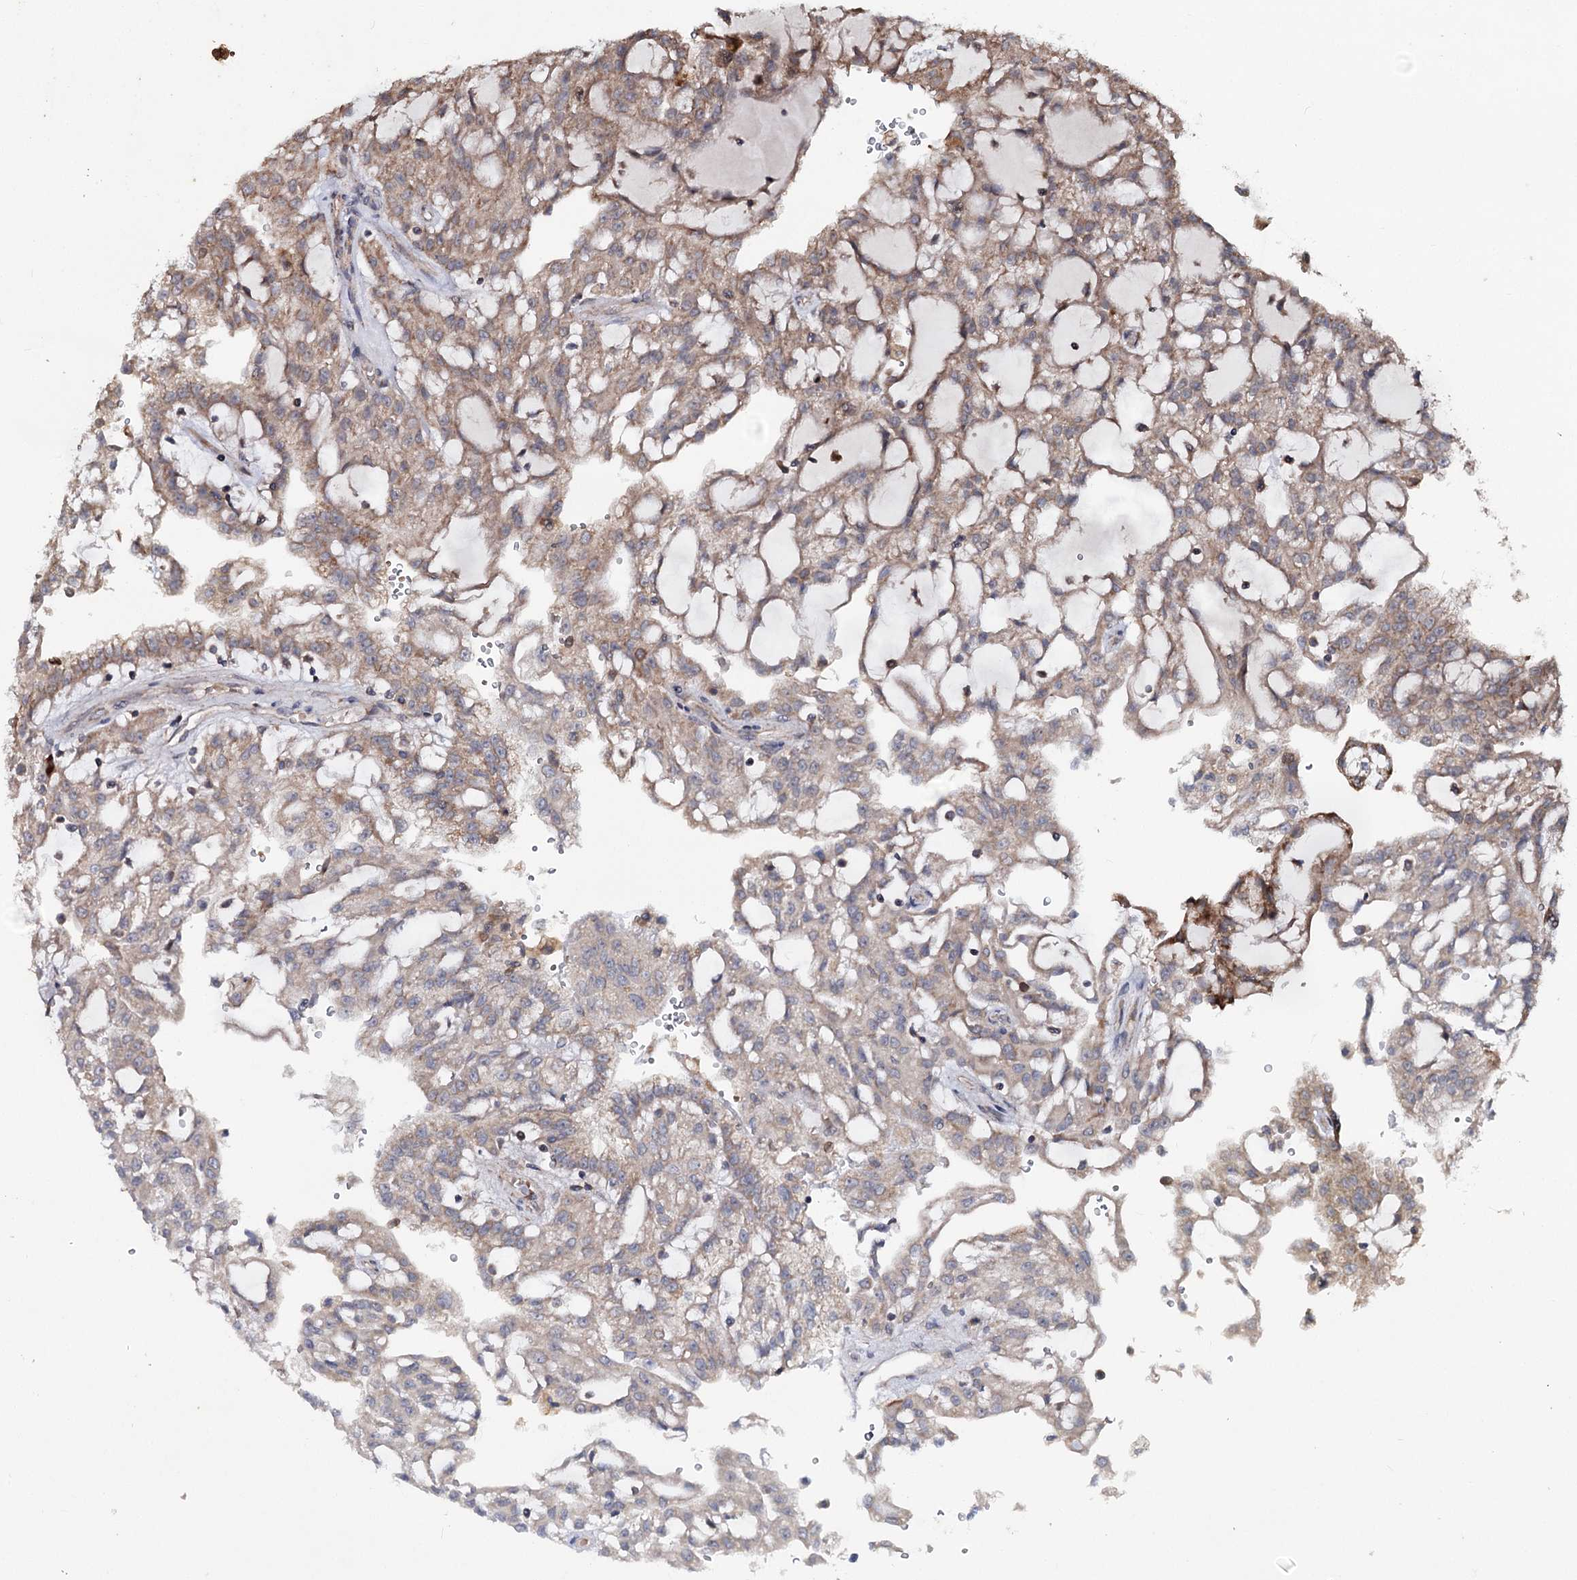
{"staining": {"intensity": "moderate", "quantity": "25%-75%", "location": "cytoplasmic/membranous"}, "tissue": "renal cancer", "cell_type": "Tumor cells", "image_type": "cancer", "snomed": [{"axis": "morphology", "description": "Adenocarcinoma, NOS"}, {"axis": "topography", "description": "Kidney"}], "caption": "Immunohistochemical staining of human renal adenocarcinoma reveals medium levels of moderate cytoplasmic/membranous protein staining in approximately 25%-75% of tumor cells.", "gene": "MINDY3", "patient": {"sex": "male", "age": 63}}